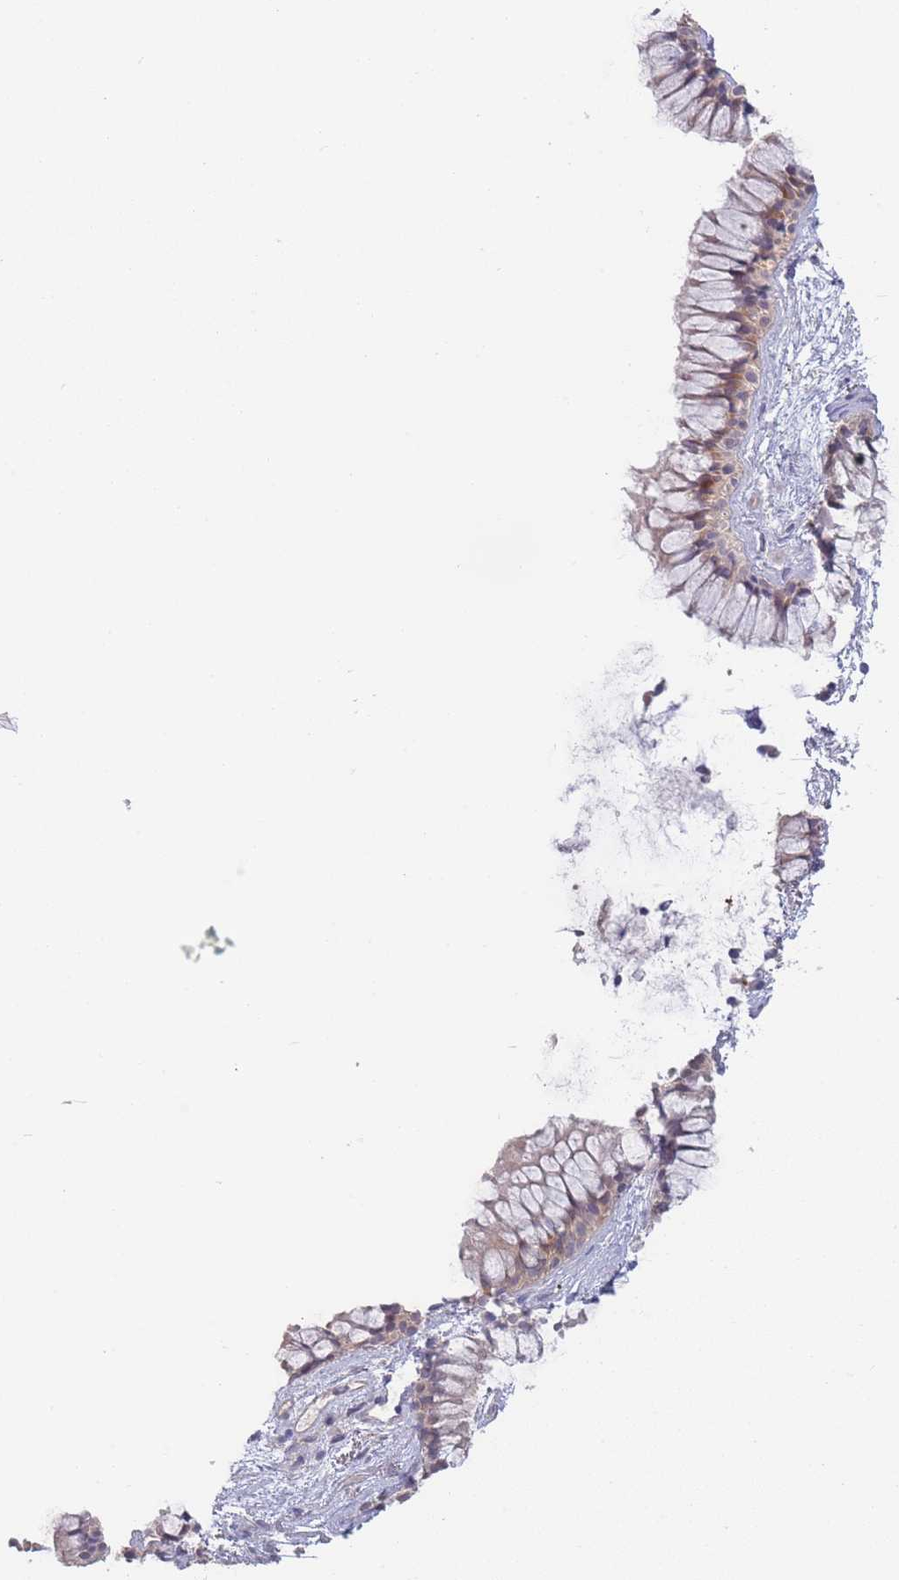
{"staining": {"intensity": "weak", "quantity": "25%-75%", "location": "cytoplasmic/membranous"}, "tissue": "nasopharynx", "cell_type": "Respiratory epithelial cells", "image_type": "normal", "snomed": [{"axis": "morphology", "description": "Normal tissue, NOS"}, {"axis": "topography", "description": "Nasopharynx"}], "caption": "Protein staining by IHC exhibits weak cytoplasmic/membranous expression in approximately 25%-75% of respiratory epithelial cells in normal nasopharynx.", "gene": "SPHKAP", "patient": {"sex": "male", "age": 82}}